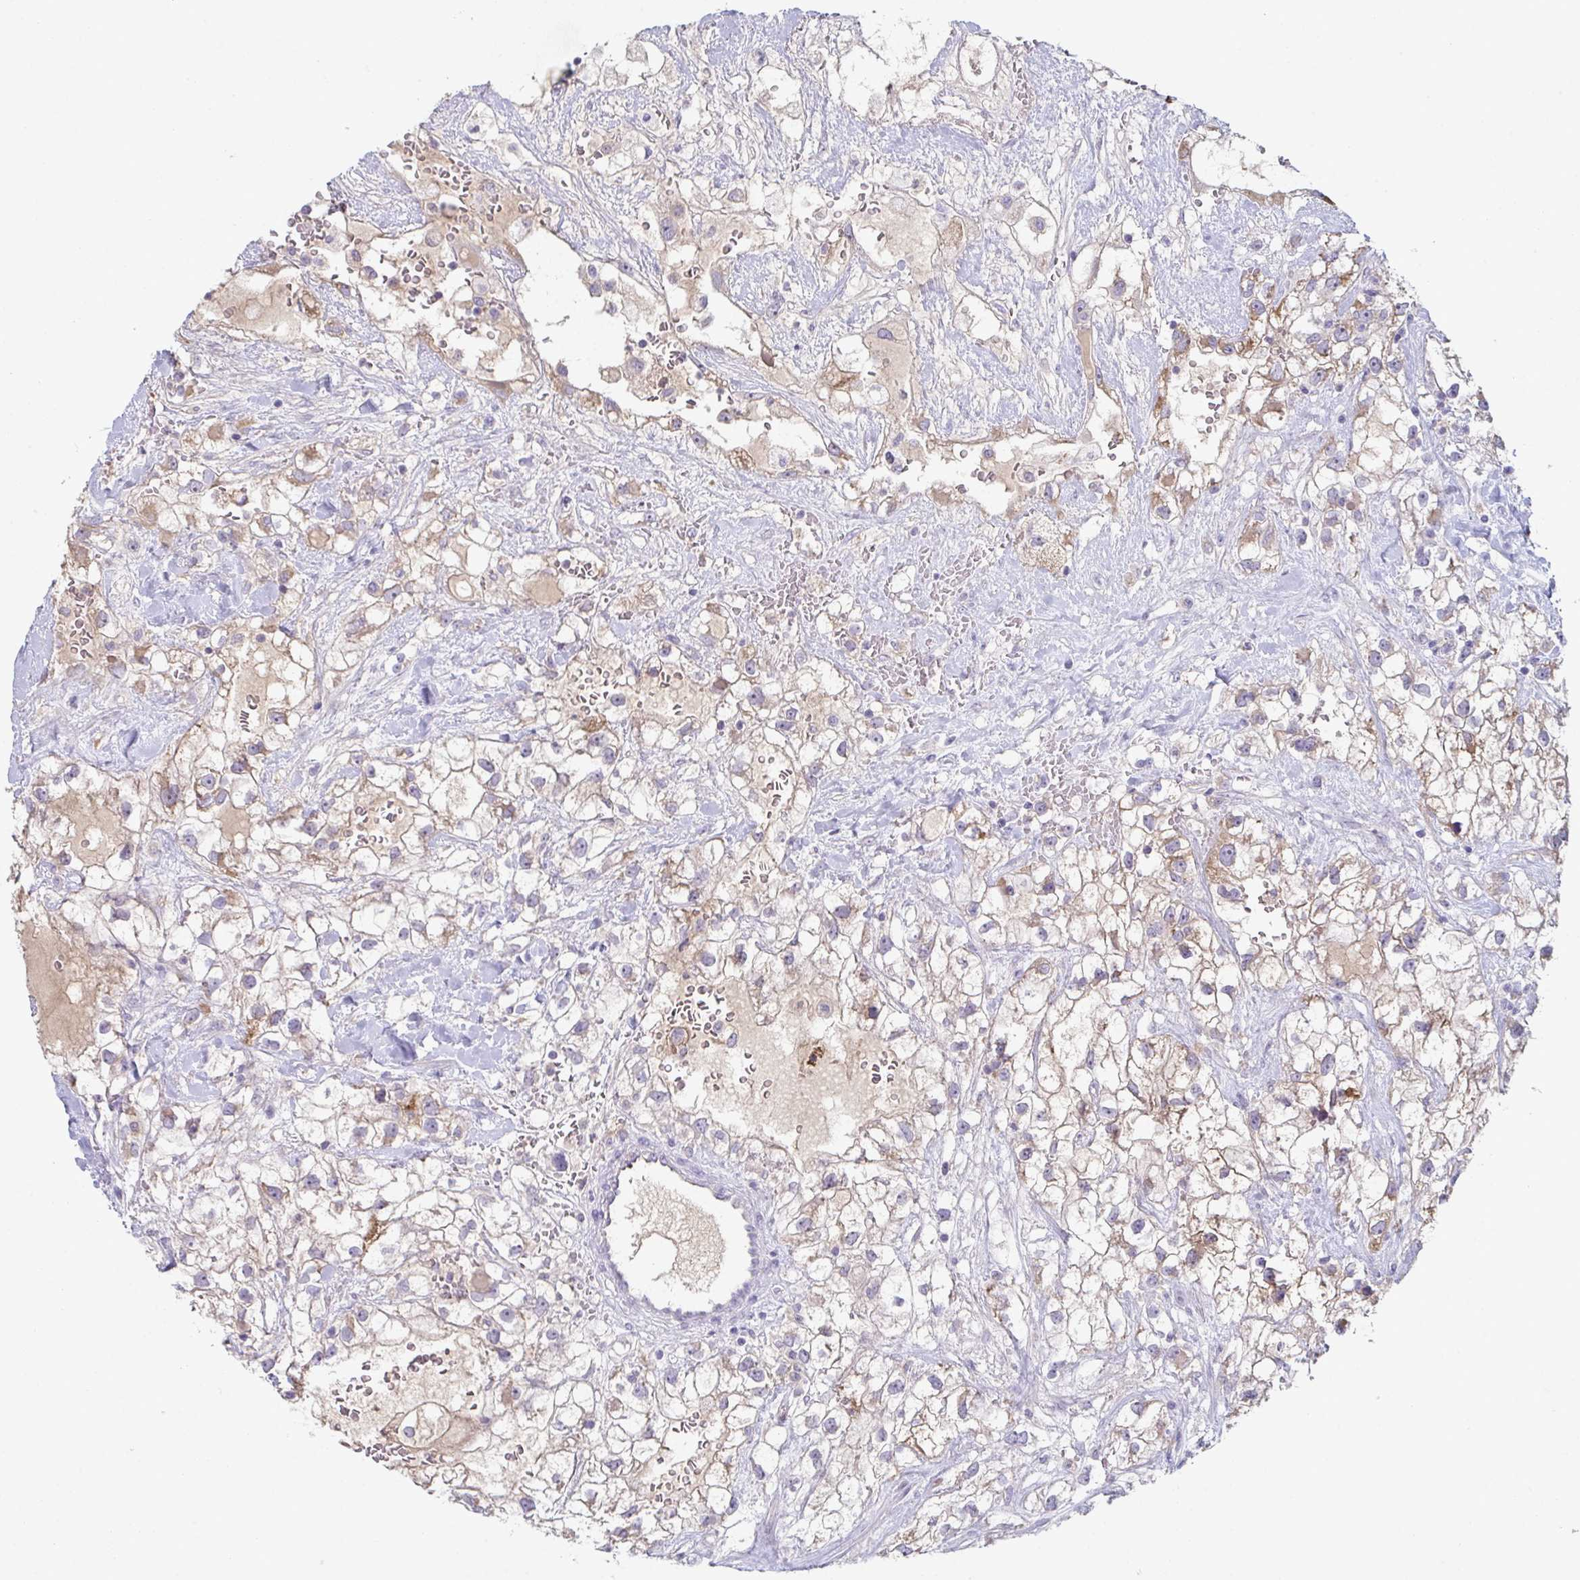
{"staining": {"intensity": "moderate", "quantity": ">75%", "location": "cytoplasmic/membranous"}, "tissue": "renal cancer", "cell_type": "Tumor cells", "image_type": "cancer", "snomed": [{"axis": "morphology", "description": "Adenocarcinoma, NOS"}, {"axis": "topography", "description": "Kidney"}], "caption": "Immunohistochemical staining of renal cancer displays moderate cytoplasmic/membranous protein positivity in approximately >75% of tumor cells. (Stains: DAB (3,3'-diaminobenzidine) in brown, nuclei in blue, Microscopy: brightfield microscopy at high magnification).", "gene": "ADAM21", "patient": {"sex": "male", "age": 59}}